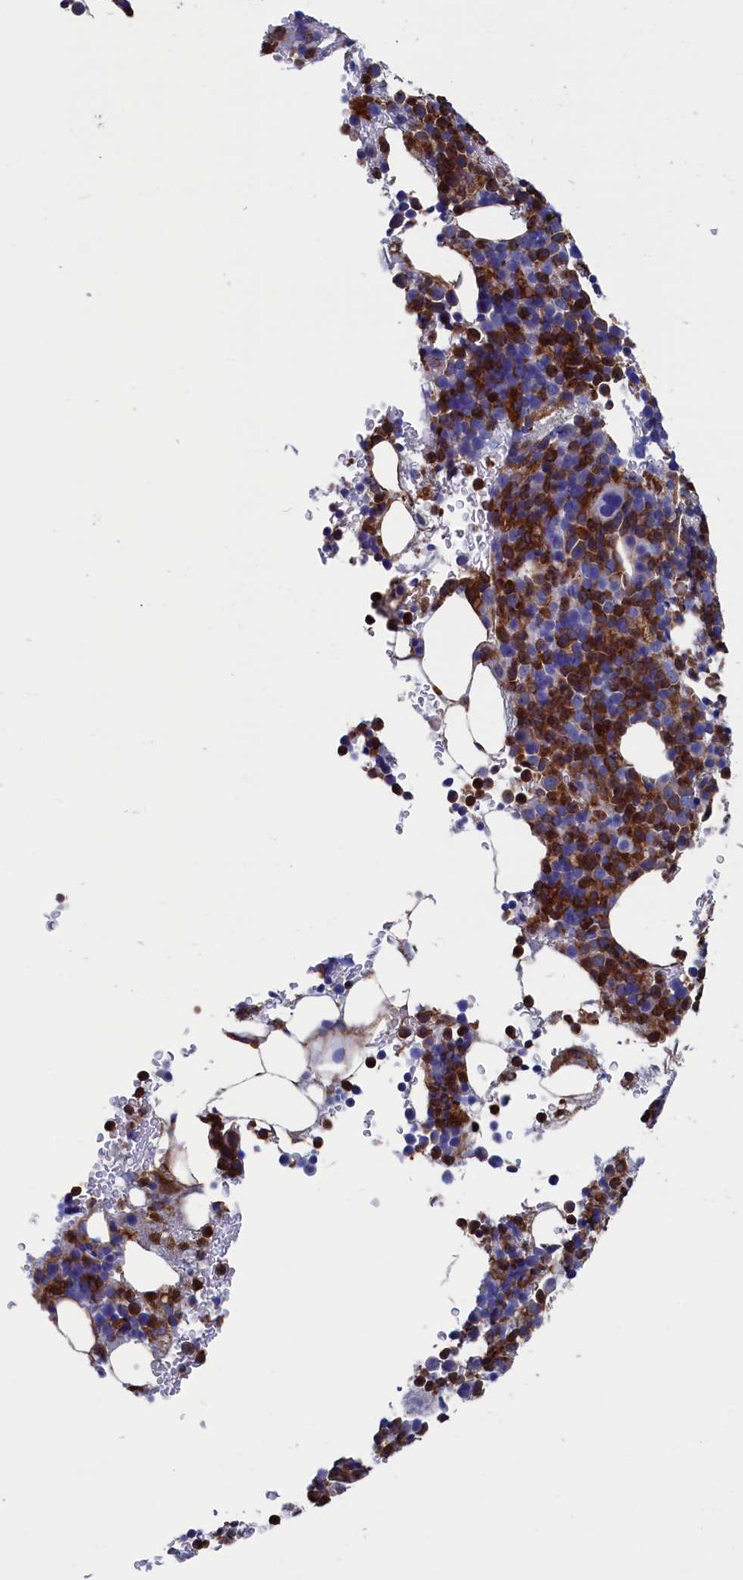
{"staining": {"intensity": "strong", "quantity": "25%-75%", "location": "cytoplasmic/membranous"}, "tissue": "bone marrow", "cell_type": "Hematopoietic cells", "image_type": "normal", "snomed": [{"axis": "morphology", "description": "Normal tissue, NOS"}, {"axis": "topography", "description": "Bone marrow"}], "caption": "A high-resolution image shows IHC staining of benign bone marrow, which demonstrates strong cytoplasmic/membranous positivity in about 25%-75% of hematopoietic cells.", "gene": "TYROBP", "patient": {"sex": "female", "age": 82}}